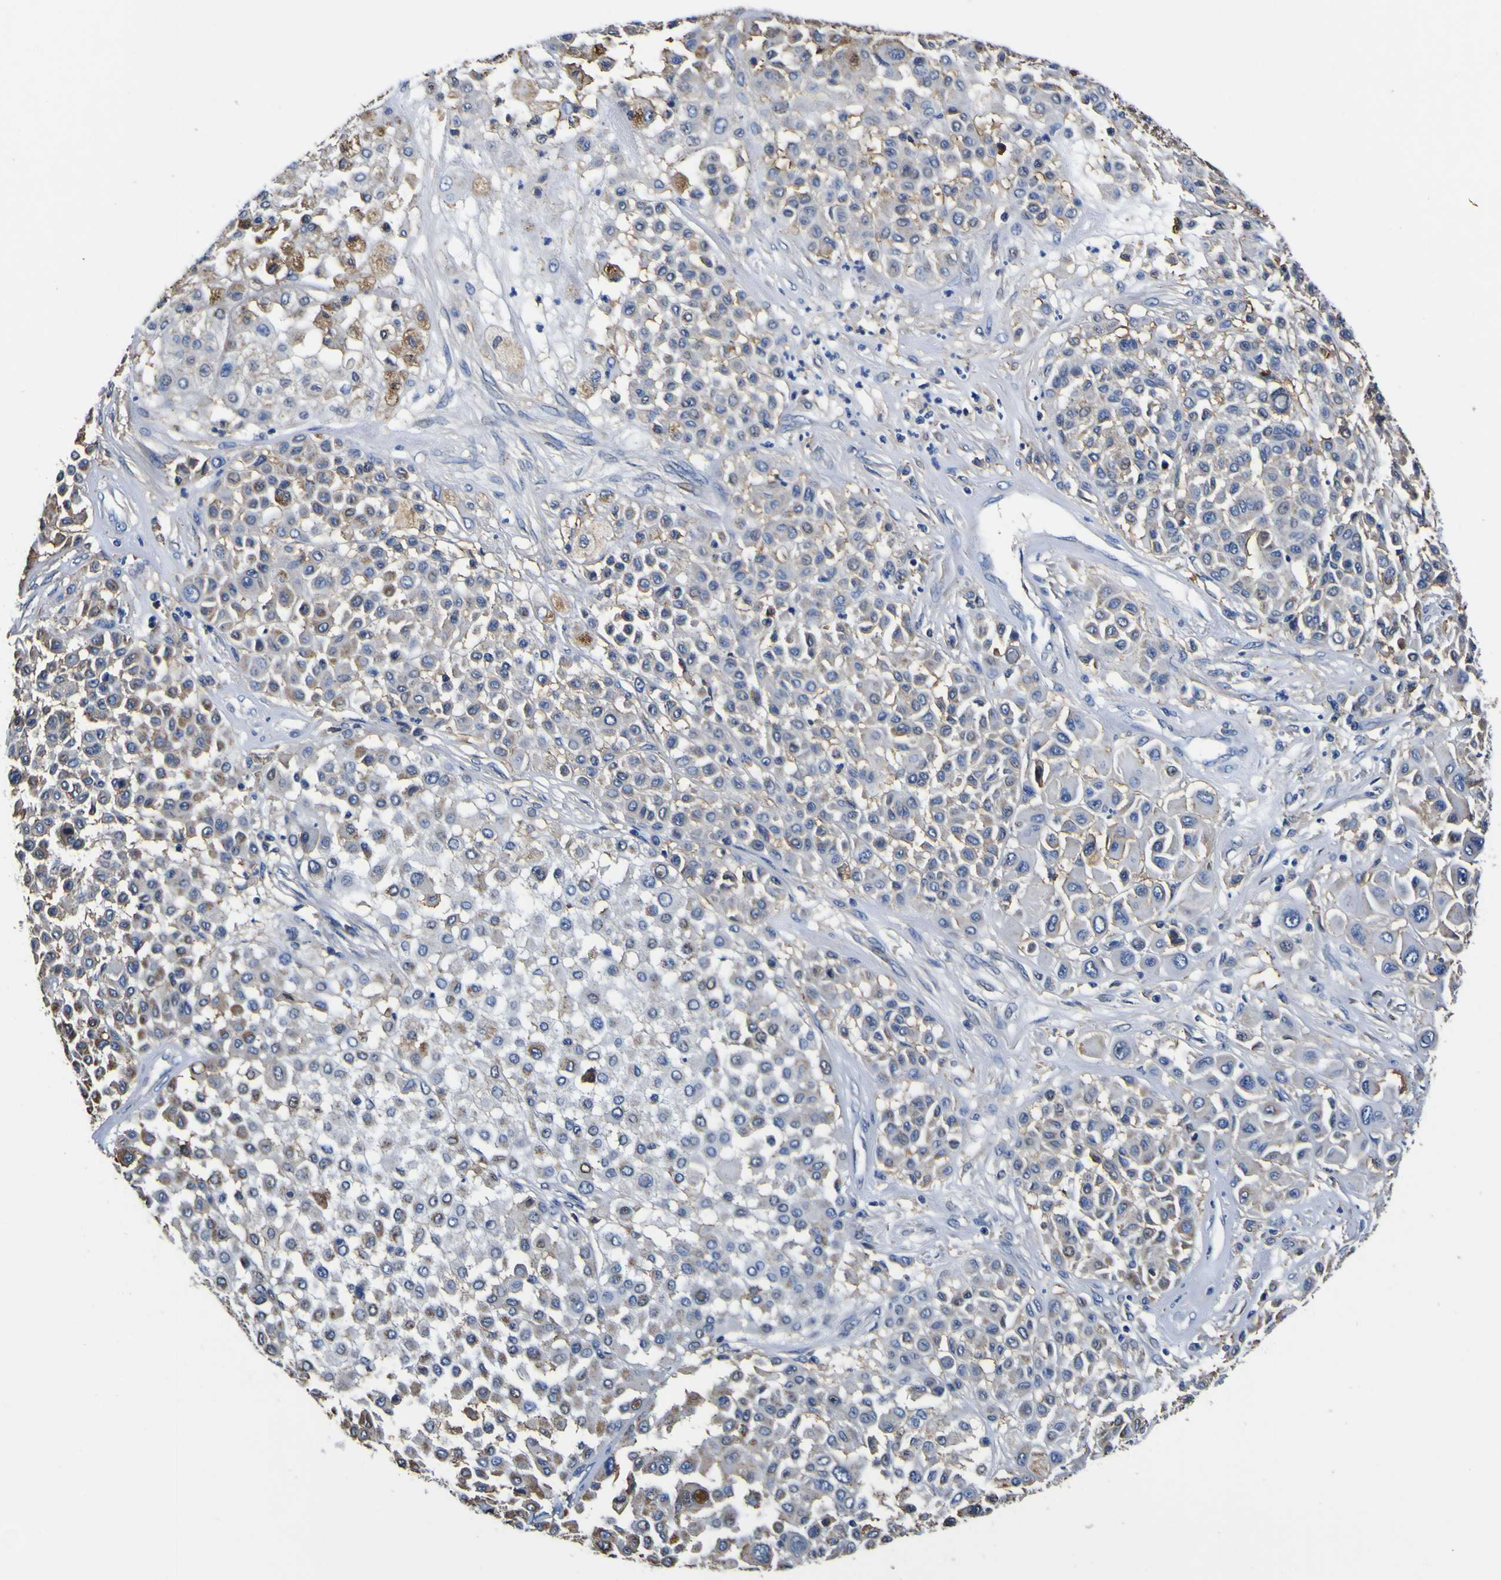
{"staining": {"intensity": "moderate", "quantity": "25%-75%", "location": "cytoplasmic/membranous"}, "tissue": "melanoma", "cell_type": "Tumor cells", "image_type": "cancer", "snomed": [{"axis": "morphology", "description": "Malignant melanoma, Metastatic site"}, {"axis": "topography", "description": "Soft tissue"}], "caption": "Protein staining demonstrates moderate cytoplasmic/membranous staining in about 25%-75% of tumor cells in melanoma. The protein is shown in brown color, while the nuclei are stained blue.", "gene": "PXDN", "patient": {"sex": "male", "age": 41}}